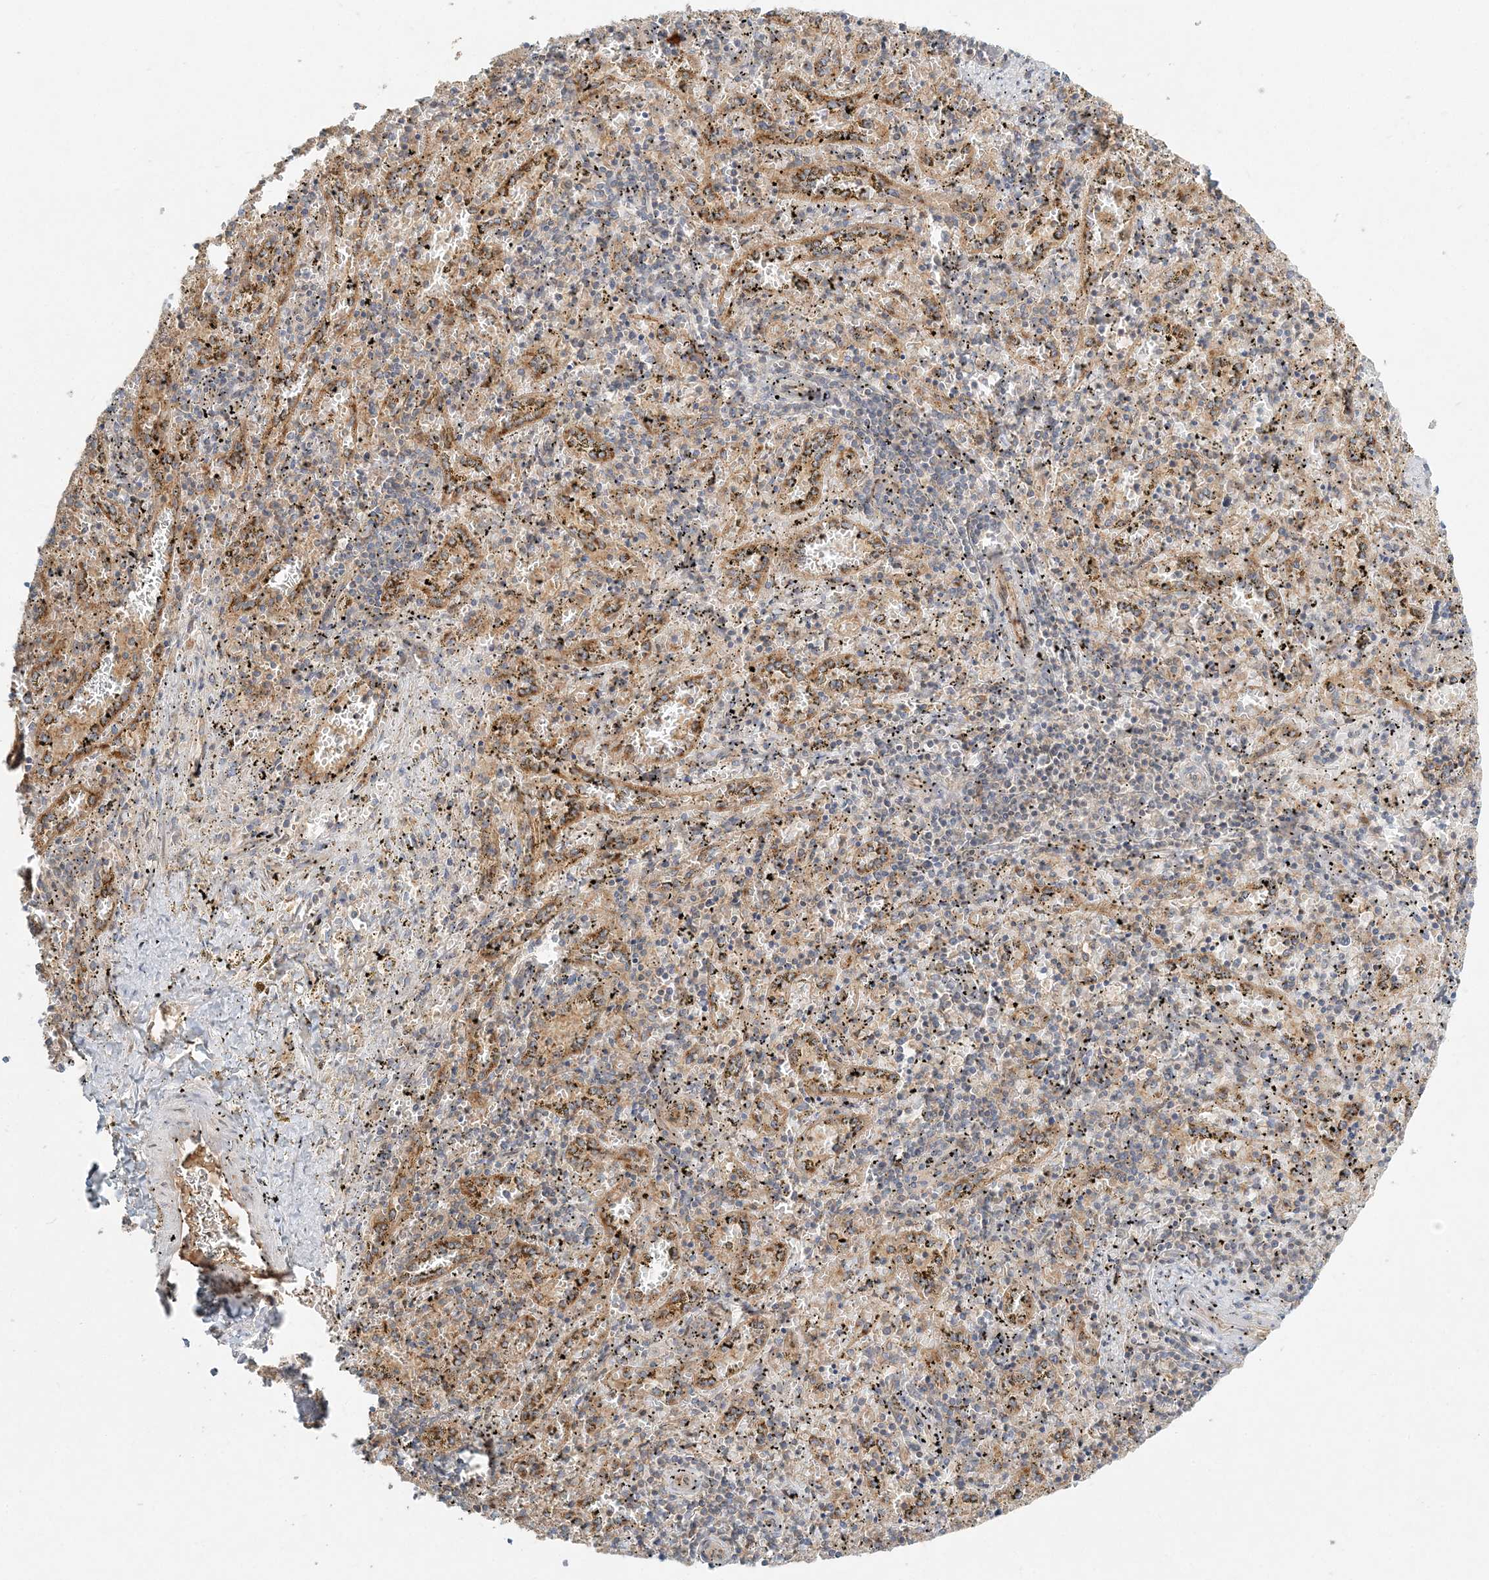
{"staining": {"intensity": "weak", "quantity": "25%-75%", "location": "cytoplasmic/membranous"}, "tissue": "spleen", "cell_type": "Cells in red pulp", "image_type": "normal", "snomed": [{"axis": "morphology", "description": "Normal tissue, NOS"}, {"axis": "topography", "description": "Spleen"}], "caption": "Immunohistochemical staining of unremarkable spleen shows 25%-75% levels of weak cytoplasmic/membranous protein positivity in about 25%-75% of cells in red pulp.", "gene": "AP1AR", "patient": {"sex": "male", "age": 11}}